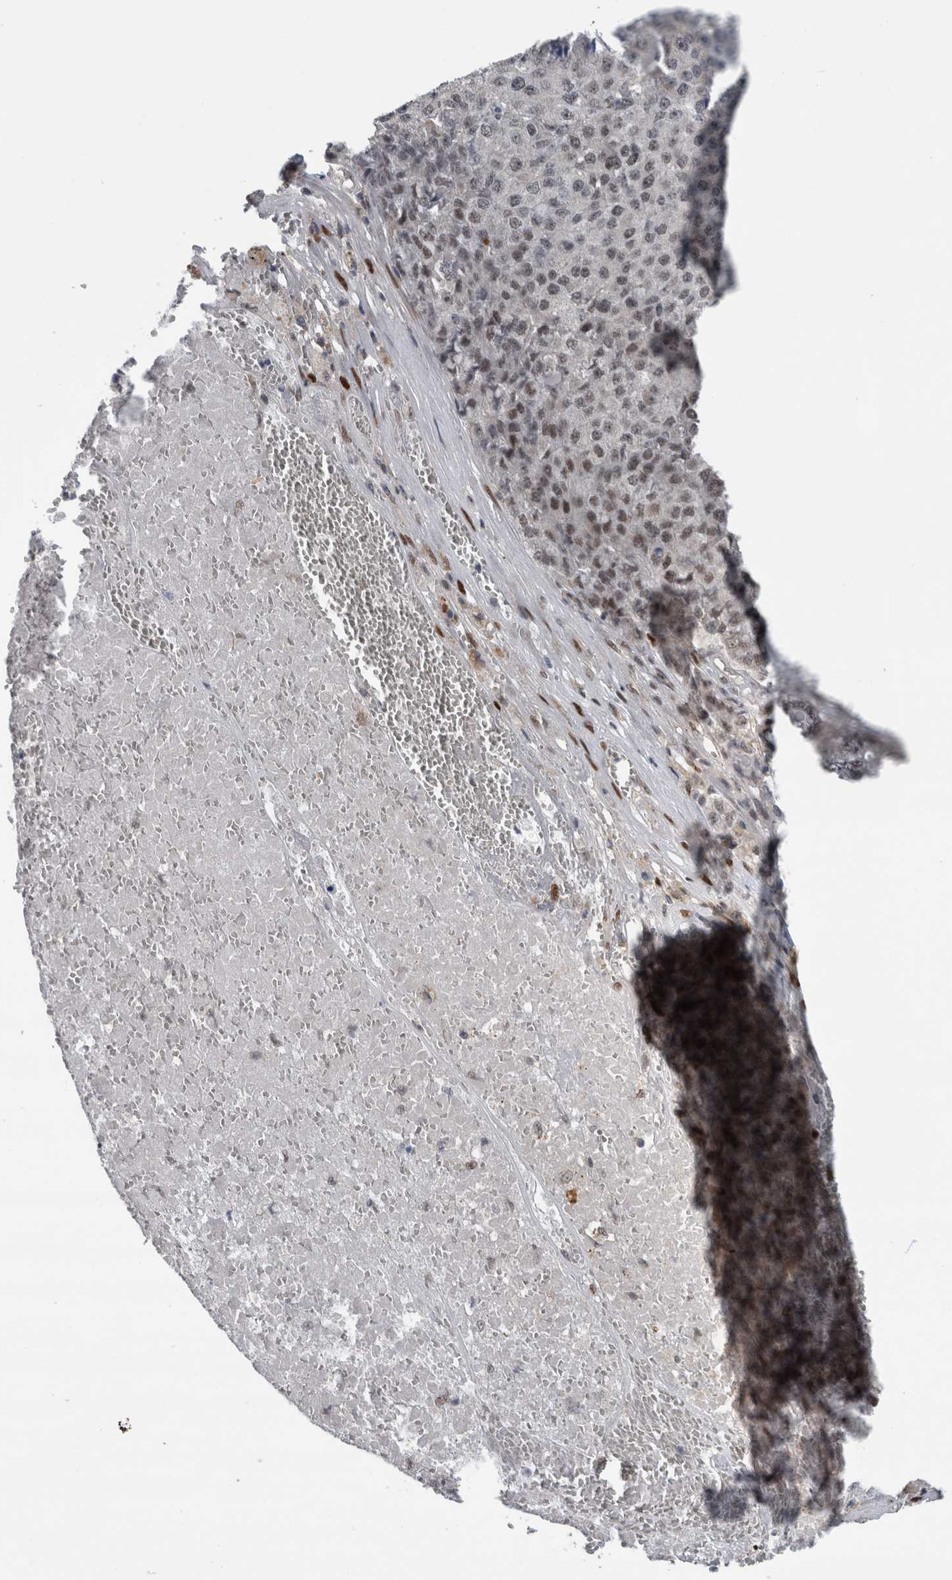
{"staining": {"intensity": "weak", "quantity": "25%-75%", "location": "nuclear"}, "tissue": "pancreatic cancer", "cell_type": "Tumor cells", "image_type": "cancer", "snomed": [{"axis": "morphology", "description": "Adenocarcinoma, NOS"}, {"axis": "topography", "description": "Pancreas"}], "caption": "Pancreatic cancer (adenocarcinoma) stained with DAB (3,3'-diaminobenzidine) immunohistochemistry exhibits low levels of weak nuclear staining in about 25%-75% of tumor cells.", "gene": "ZBTB21", "patient": {"sex": "male", "age": 50}}